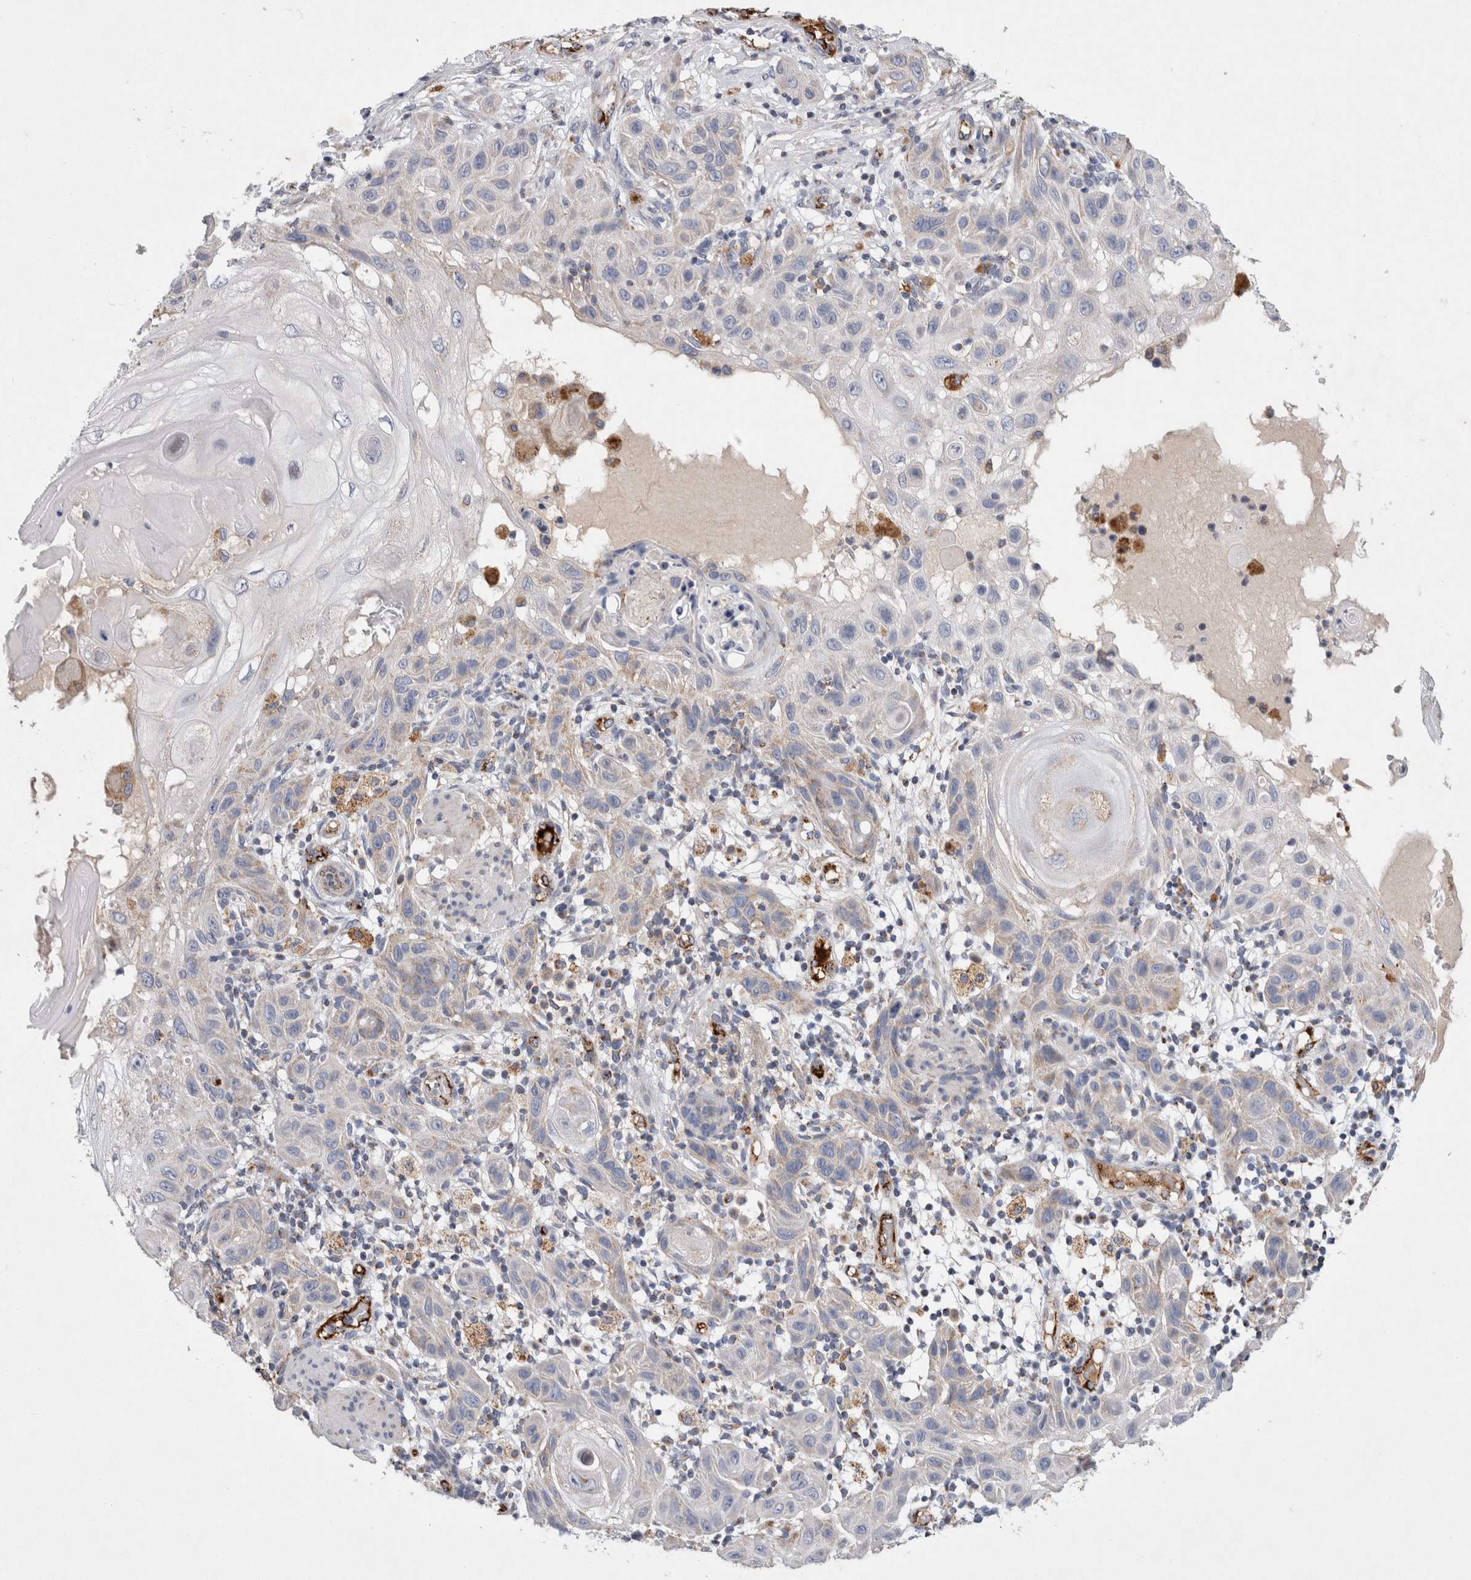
{"staining": {"intensity": "weak", "quantity": "25%-75%", "location": "cytoplasmic/membranous"}, "tissue": "skin cancer", "cell_type": "Tumor cells", "image_type": "cancer", "snomed": [{"axis": "morphology", "description": "Squamous cell carcinoma, NOS"}, {"axis": "topography", "description": "Skin"}], "caption": "Protein expression analysis of human skin squamous cell carcinoma reveals weak cytoplasmic/membranous positivity in about 25%-75% of tumor cells.", "gene": "IARS2", "patient": {"sex": "female", "age": 96}}